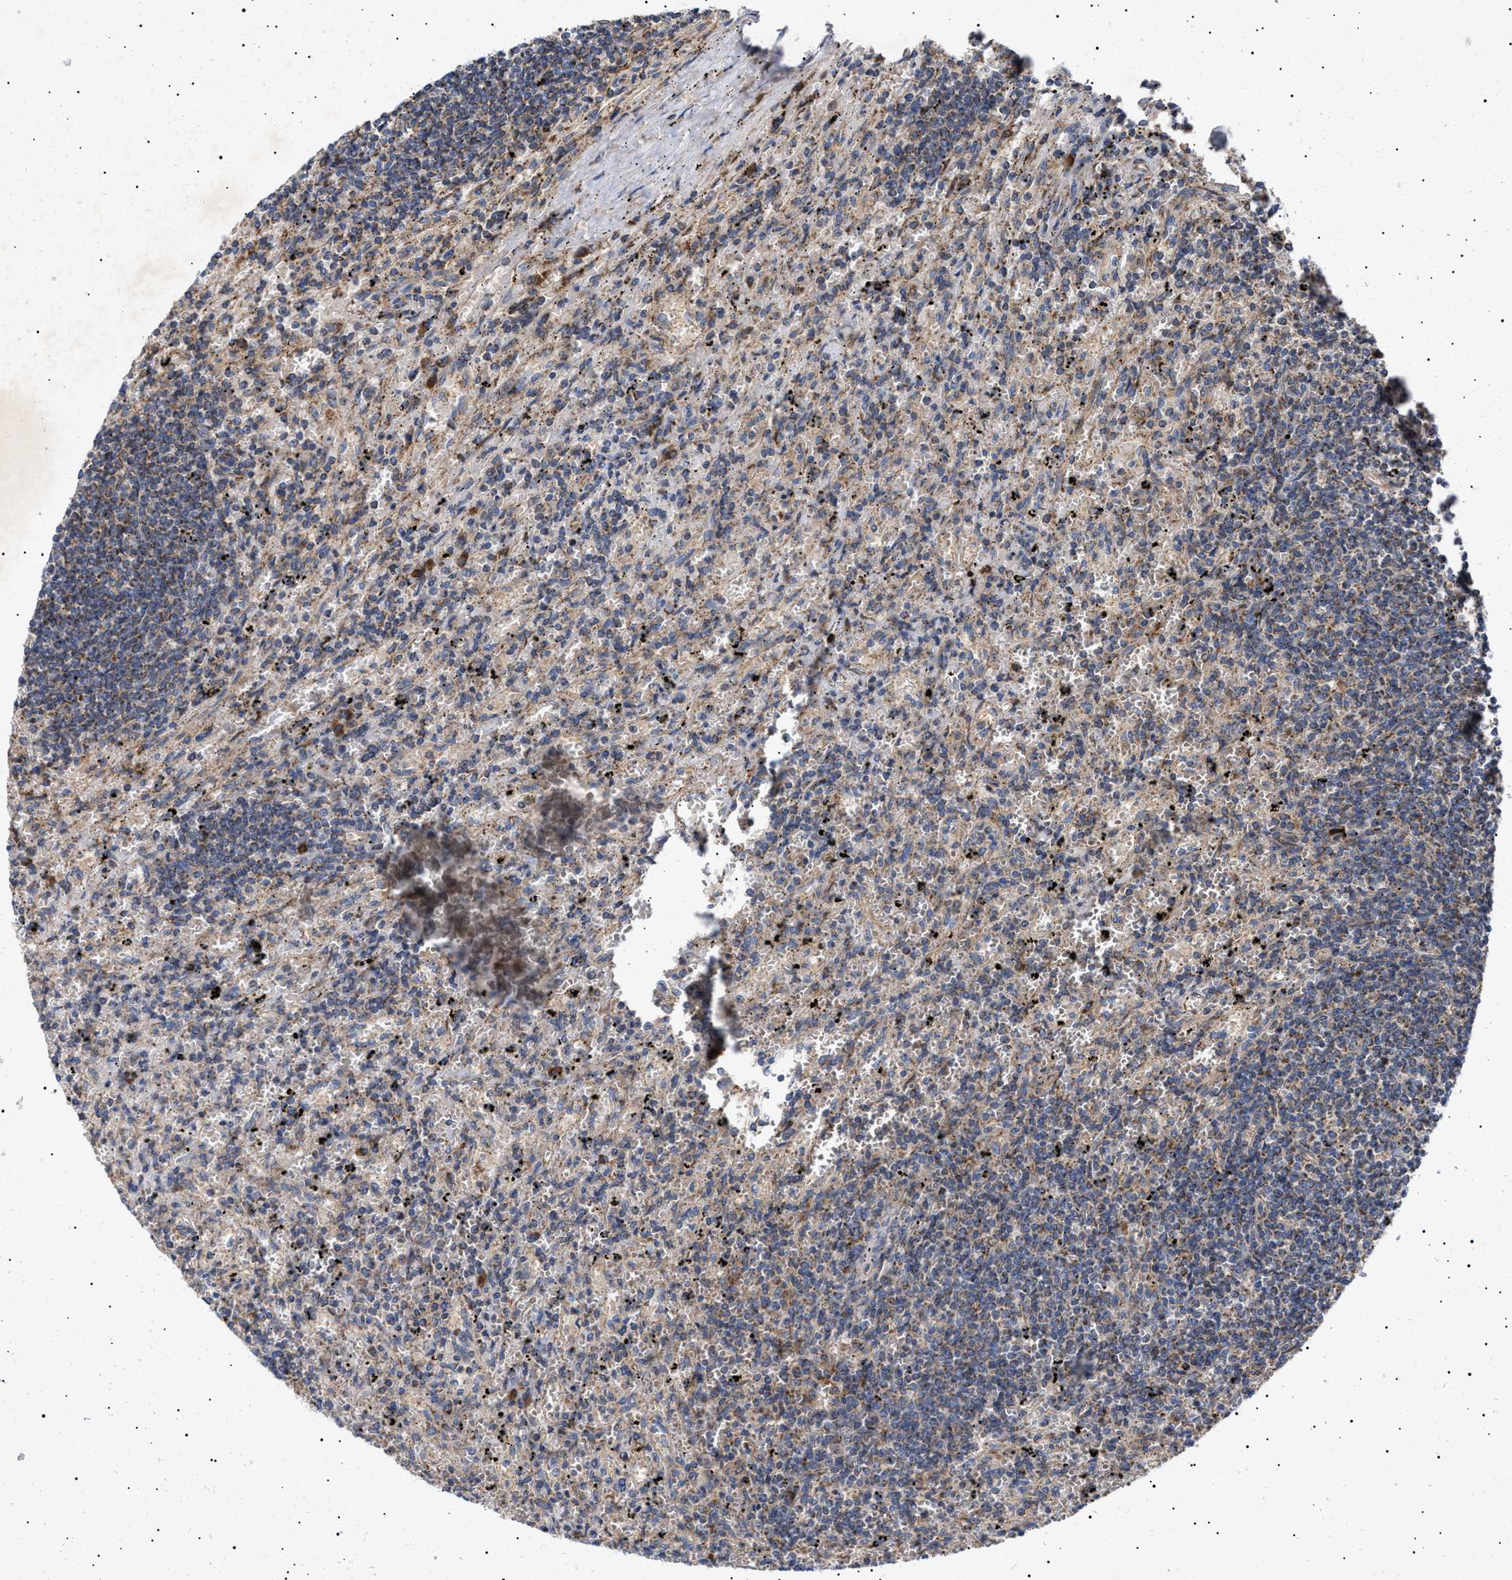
{"staining": {"intensity": "weak", "quantity": "25%-75%", "location": "cytoplasmic/membranous"}, "tissue": "lymphoma", "cell_type": "Tumor cells", "image_type": "cancer", "snomed": [{"axis": "morphology", "description": "Malignant lymphoma, non-Hodgkin's type, Low grade"}, {"axis": "topography", "description": "Spleen"}], "caption": "An immunohistochemistry micrograph of neoplastic tissue is shown. Protein staining in brown highlights weak cytoplasmic/membranous positivity in malignant lymphoma, non-Hodgkin's type (low-grade) within tumor cells. (brown staining indicates protein expression, while blue staining denotes nuclei).", "gene": "MRPL10", "patient": {"sex": "male", "age": 76}}